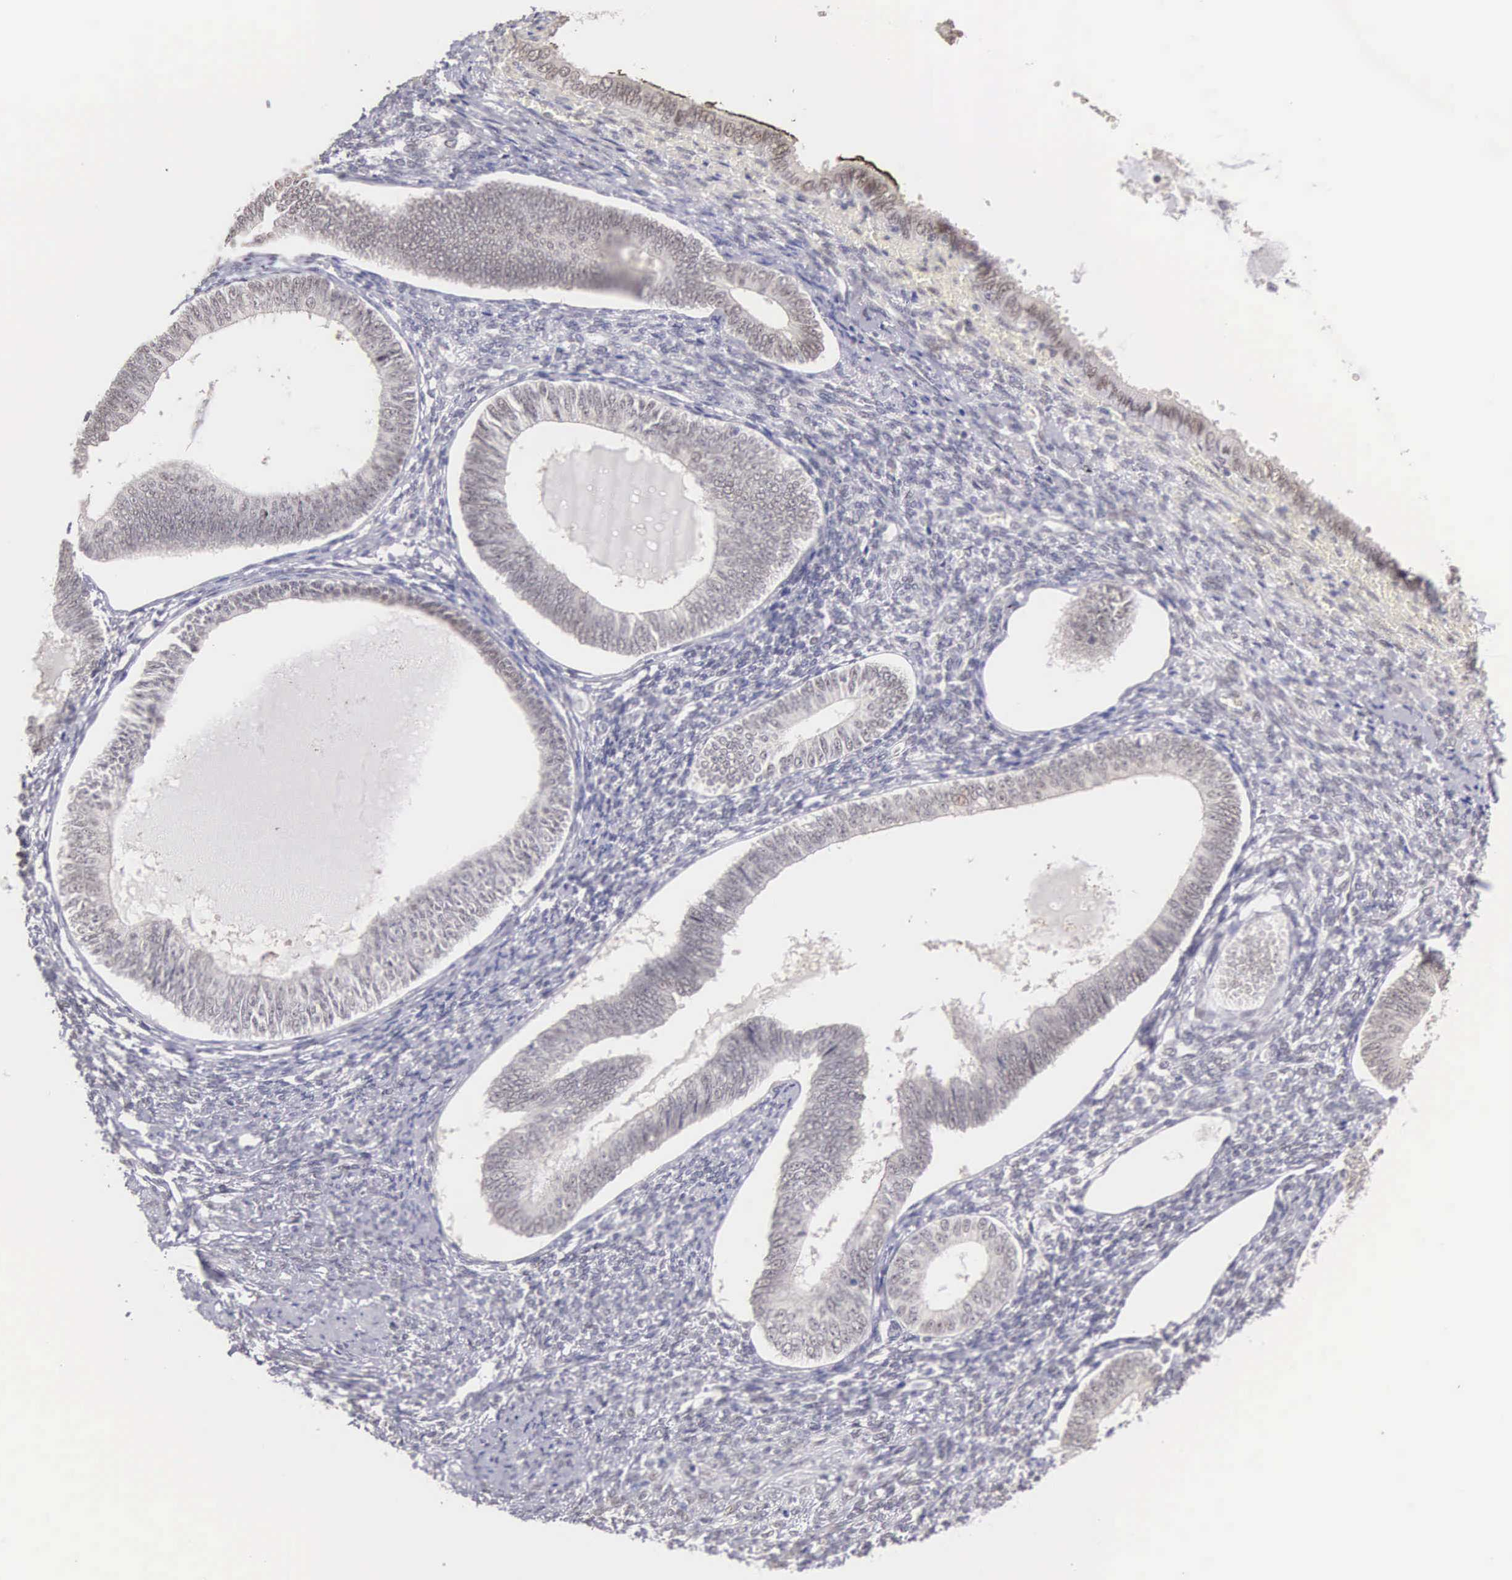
{"staining": {"intensity": "negative", "quantity": "none", "location": "none"}, "tissue": "endometrium", "cell_type": "Cells in endometrial stroma", "image_type": "normal", "snomed": [{"axis": "morphology", "description": "Normal tissue, NOS"}, {"axis": "topography", "description": "Endometrium"}], "caption": "This is a image of IHC staining of normal endometrium, which shows no staining in cells in endometrial stroma. (Brightfield microscopy of DAB (3,3'-diaminobenzidine) IHC at high magnification).", "gene": "HMGXB4", "patient": {"sex": "female", "age": 82}}